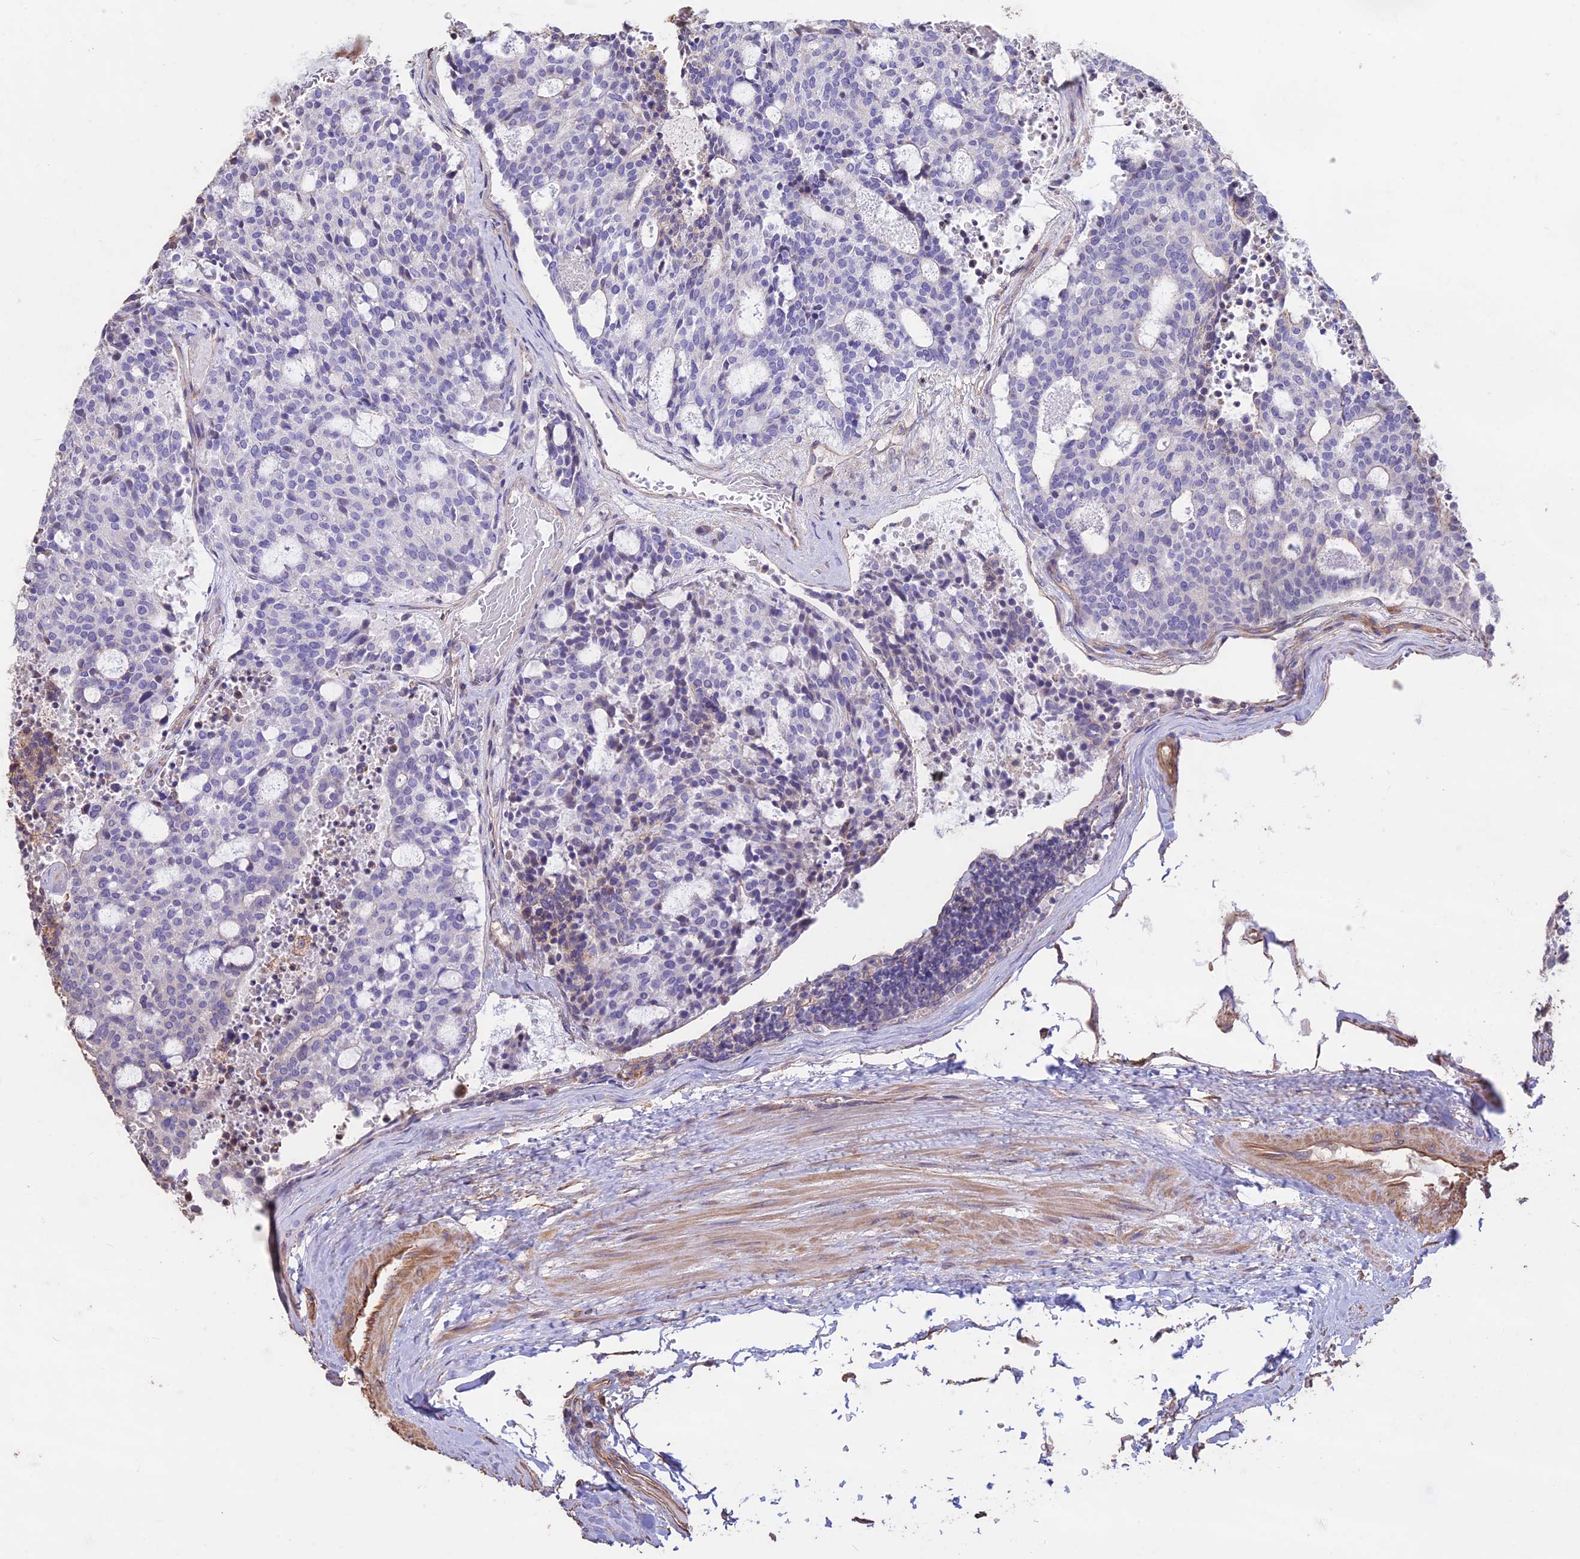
{"staining": {"intensity": "negative", "quantity": "none", "location": "none"}, "tissue": "carcinoid", "cell_type": "Tumor cells", "image_type": "cancer", "snomed": [{"axis": "morphology", "description": "Carcinoid, malignant, NOS"}, {"axis": "topography", "description": "Pancreas"}], "caption": "Photomicrograph shows no protein expression in tumor cells of carcinoid (malignant) tissue. (DAB immunohistochemistry (IHC) visualized using brightfield microscopy, high magnification).", "gene": "CCDC148", "patient": {"sex": "female", "age": 54}}